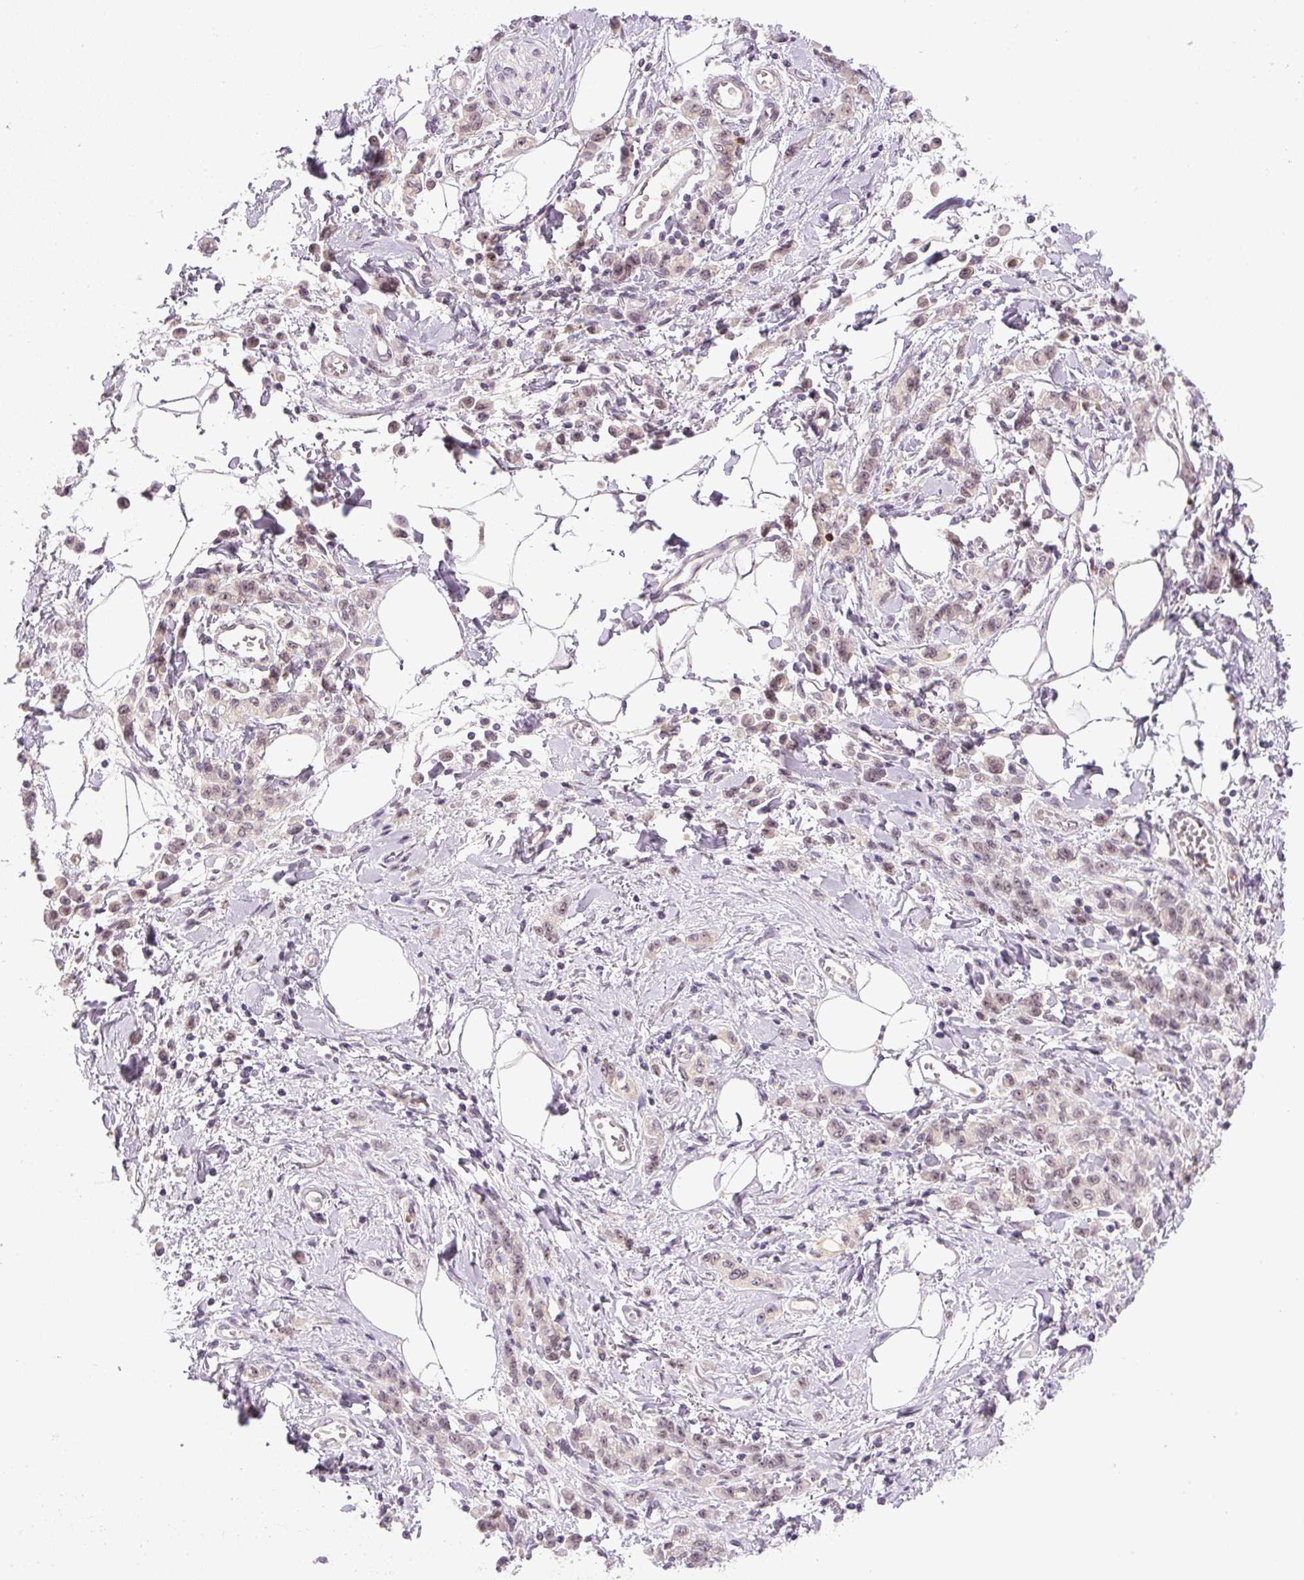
{"staining": {"intensity": "weak", "quantity": "25%-75%", "location": "nuclear"}, "tissue": "stomach cancer", "cell_type": "Tumor cells", "image_type": "cancer", "snomed": [{"axis": "morphology", "description": "Adenocarcinoma, NOS"}, {"axis": "topography", "description": "Stomach"}], "caption": "A micrograph of human stomach cancer (adenocarcinoma) stained for a protein exhibits weak nuclear brown staining in tumor cells. The staining is performed using DAB brown chromogen to label protein expression. The nuclei are counter-stained blue using hematoxylin.", "gene": "SGF29", "patient": {"sex": "male", "age": 77}}